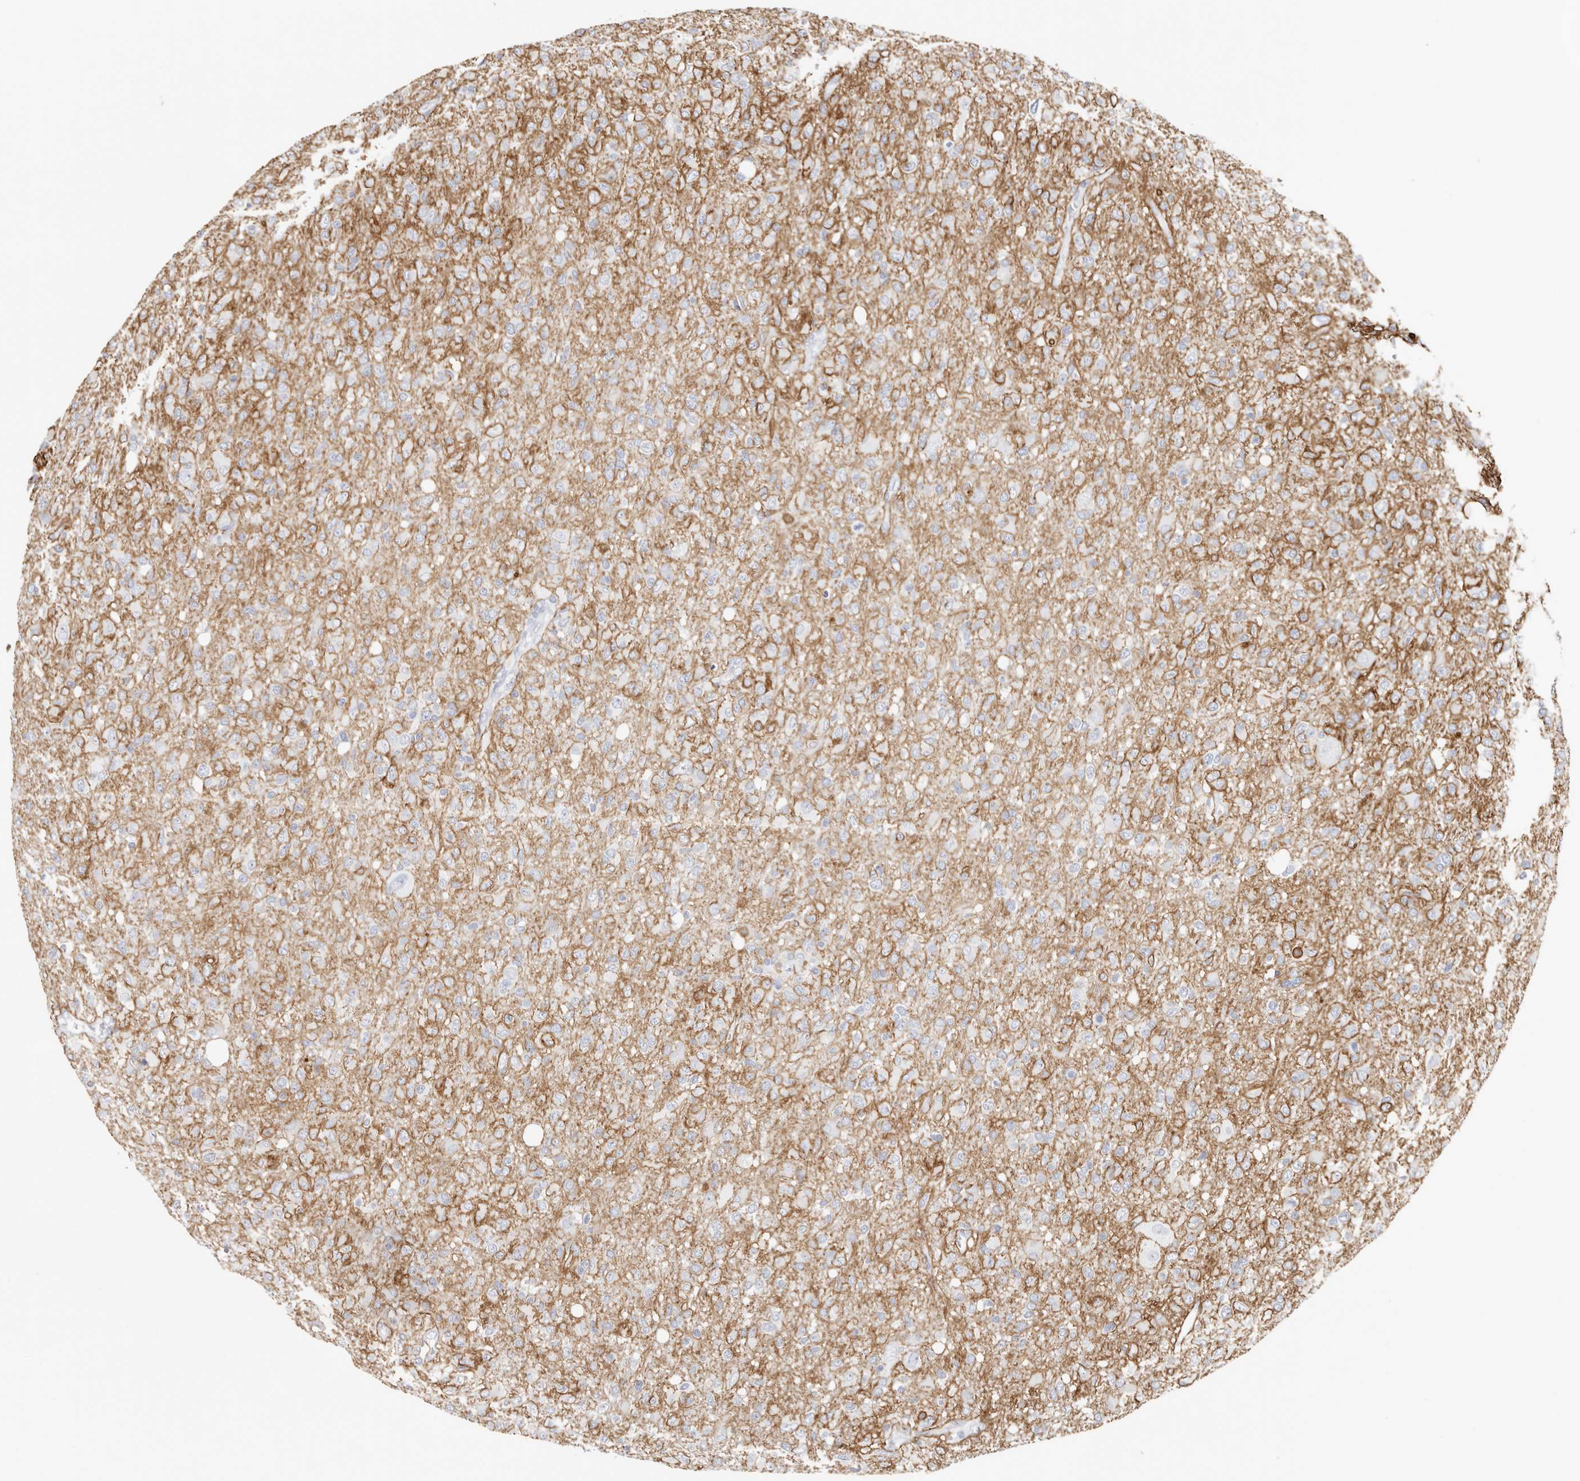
{"staining": {"intensity": "negative", "quantity": "none", "location": "none"}, "tissue": "glioma", "cell_type": "Tumor cells", "image_type": "cancer", "snomed": [{"axis": "morphology", "description": "Glioma, malignant, High grade"}, {"axis": "topography", "description": "Brain"}], "caption": "A micrograph of human malignant glioma (high-grade) is negative for staining in tumor cells.", "gene": "PKDCC", "patient": {"sex": "female", "age": 57}}